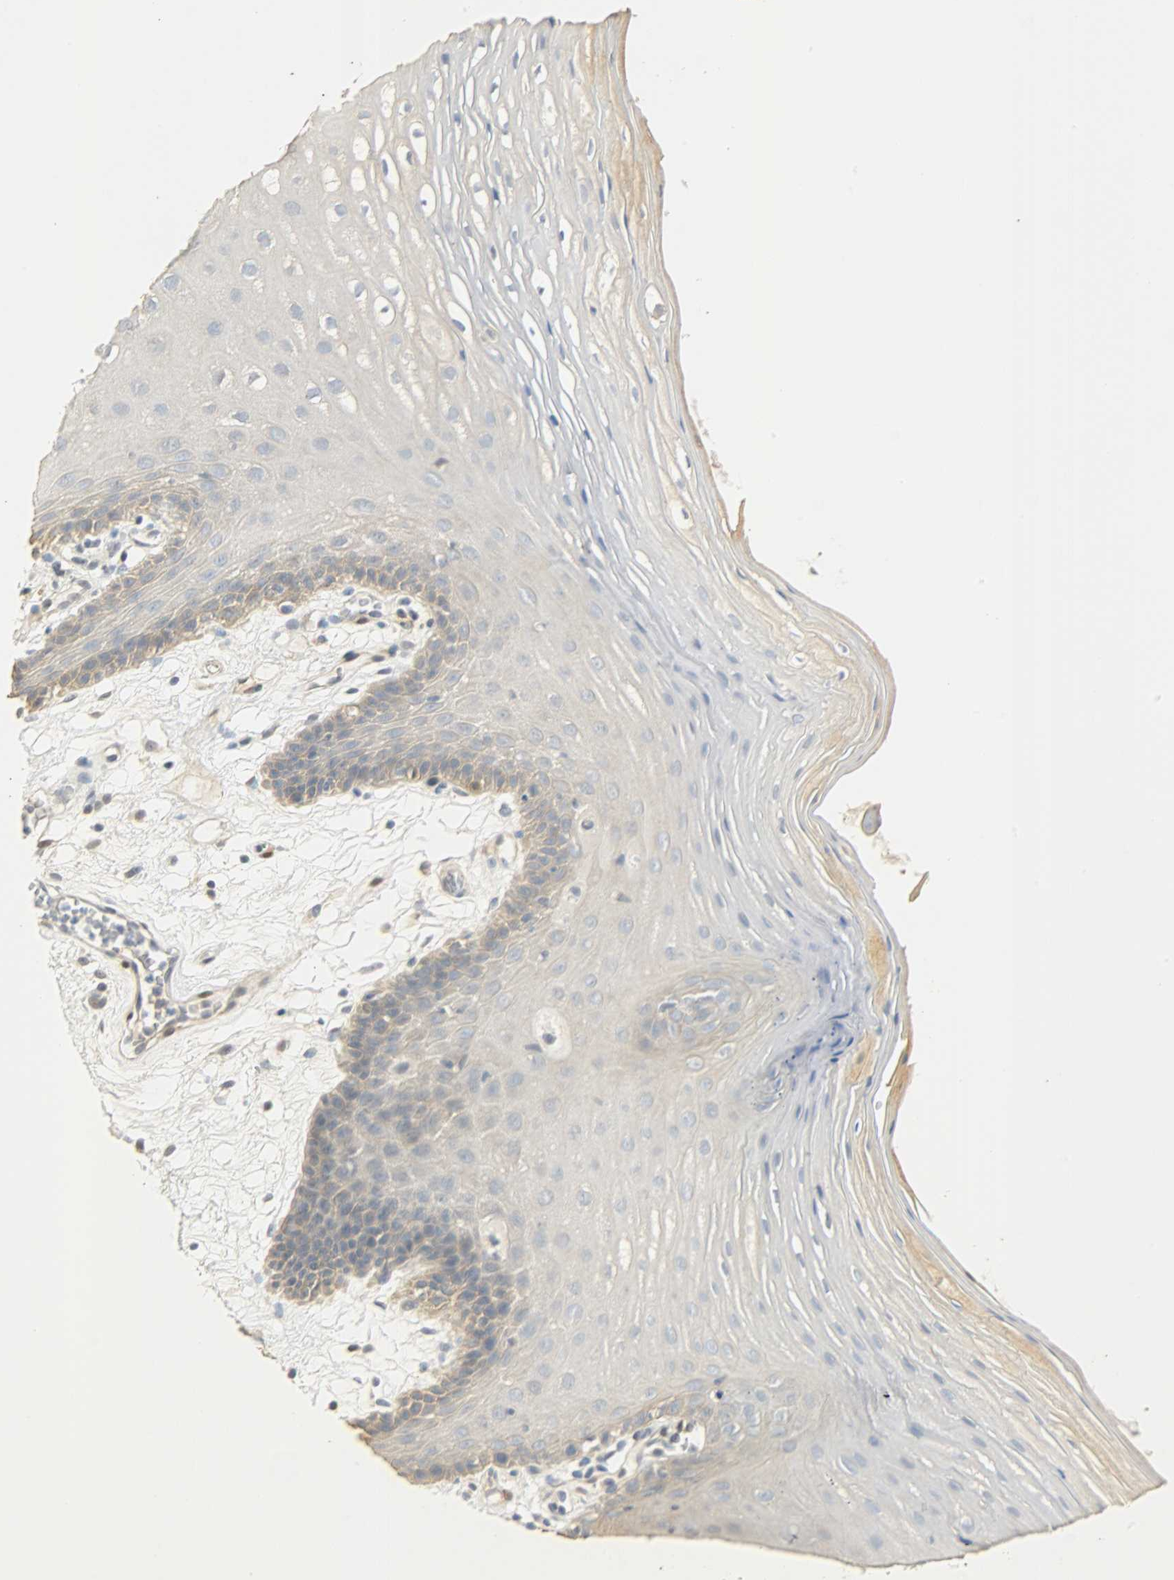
{"staining": {"intensity": "moderate", "quantity": "25%-75%", "location": "cytoplasmic/membranous"}, "tissue": "oral mucosa", "cell_type": "Squamous epithelial cells", "image_type": "normal", "snomed": [{"axis": "morphology", "description": "Normal tissue, NOS"}, {"axis": "morphology", "description": "Squamous cell carcinoma, NOS"}, {"axis": "topography", "description": "Skeletal muscle"}, {"axis": "topography", "description": "Oral tissue"}, {"axis": "topography", "description": "Head-Neck"}], "caption": "An immunohistochemistry histopathology image of benign tissue is shown. Protein staining in brown shows moderate cytoplasmic/membranous positivity in oral mucosa within squamous epithelial cells.", "gene": "USP13", "patient": {"sex": "male", "age": 71}}